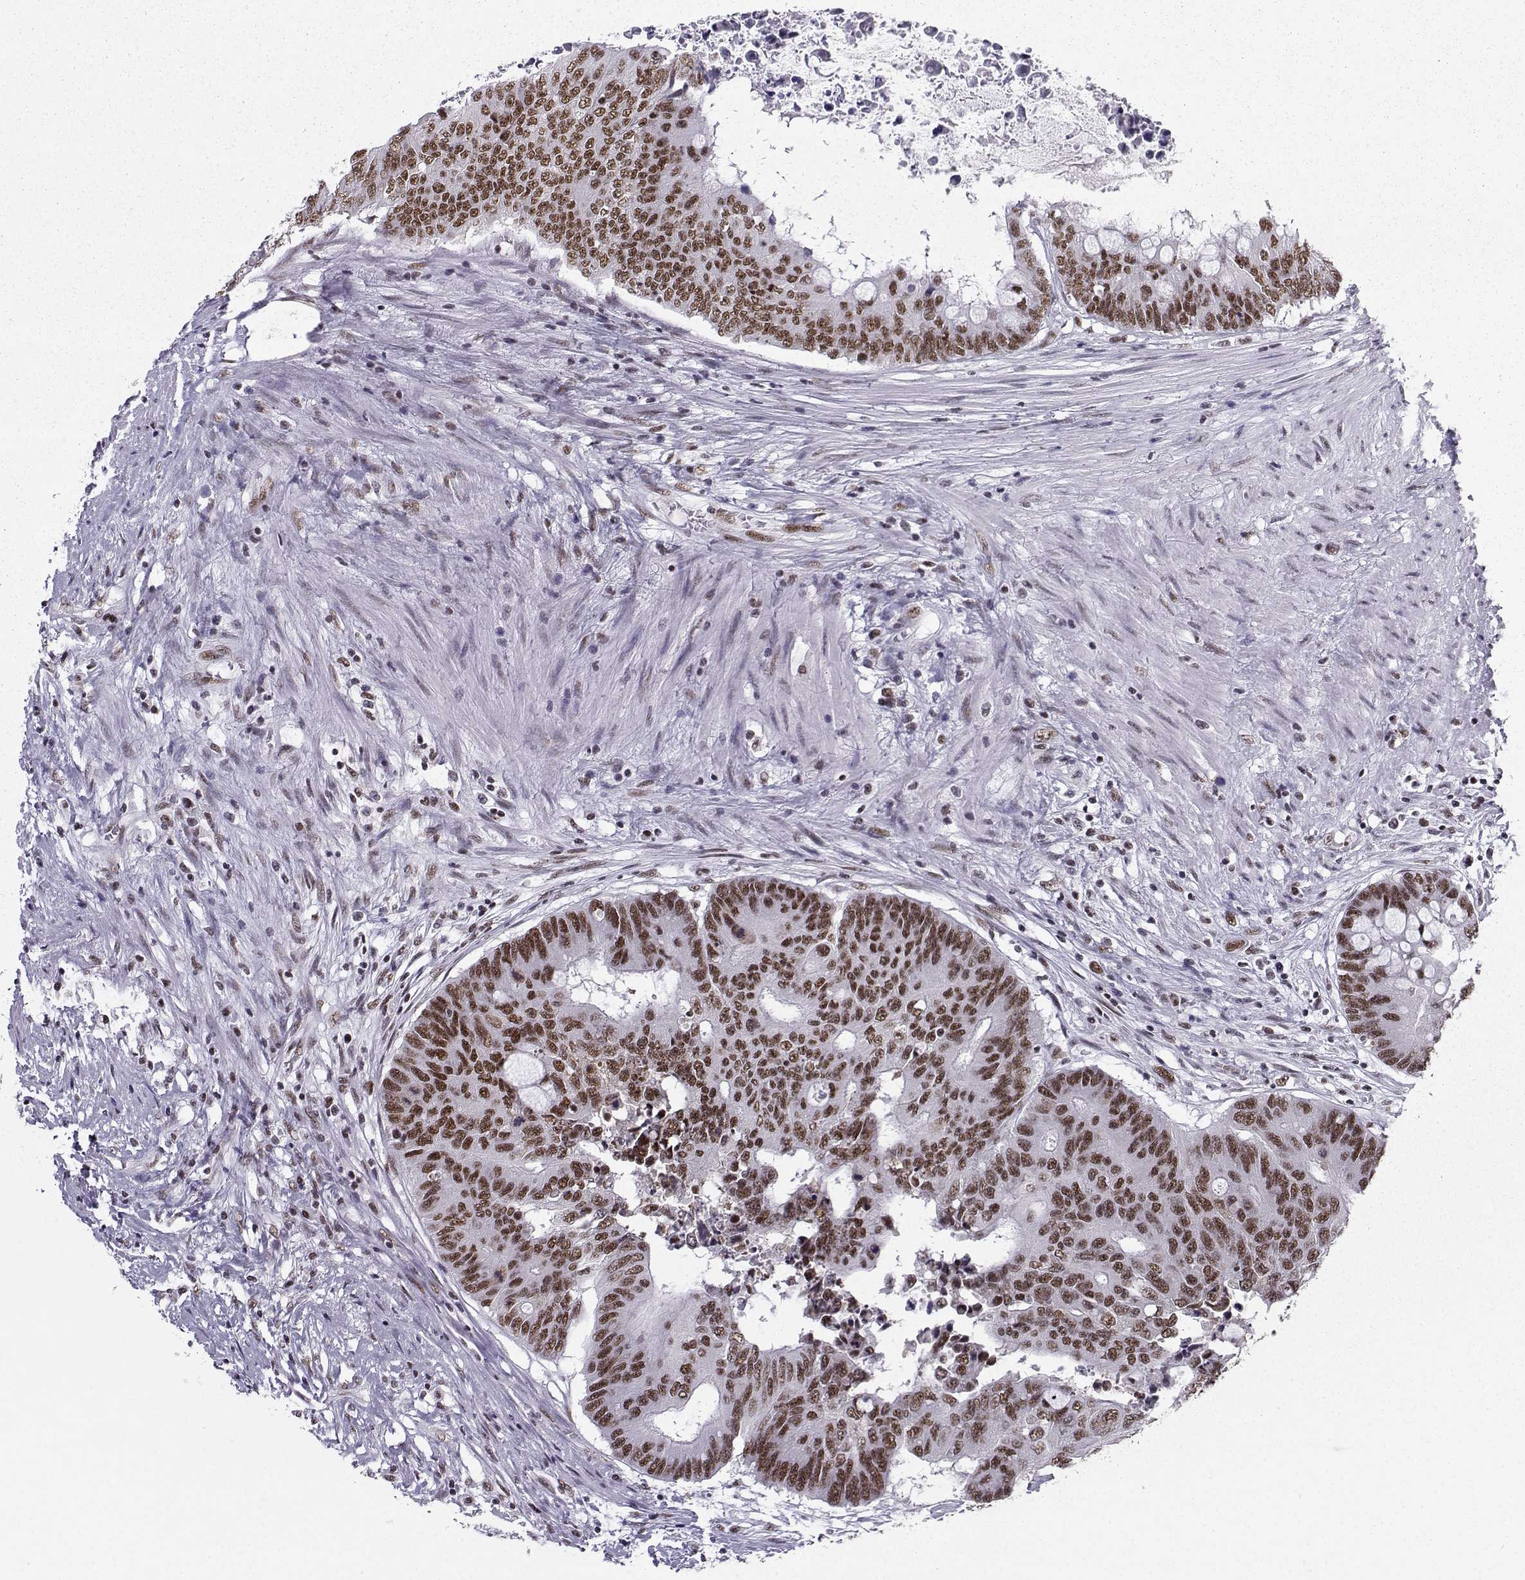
{"staining": {"intensity": "strong", "quantity": "25%-75%", "location": "nuclear"}, "tissue": "colorectal cancer", "cell_type": "Tumor cells", "image_type": "cancer", "snomed": [{"axis": "morphology", "description": "Adenocarcinoma, NOS"}, {"axis": "topography", "description": "Rectum"}], "caption": "The photomicrograph demonstrates immunohistochemical staining of adenocarcinoma (colorectal). There is strong nuclear expression is appreciated in about 25%-75% of tumor cells.", "gene": "SNRPB2", "patient": {"sex": "male", "age": 59}}